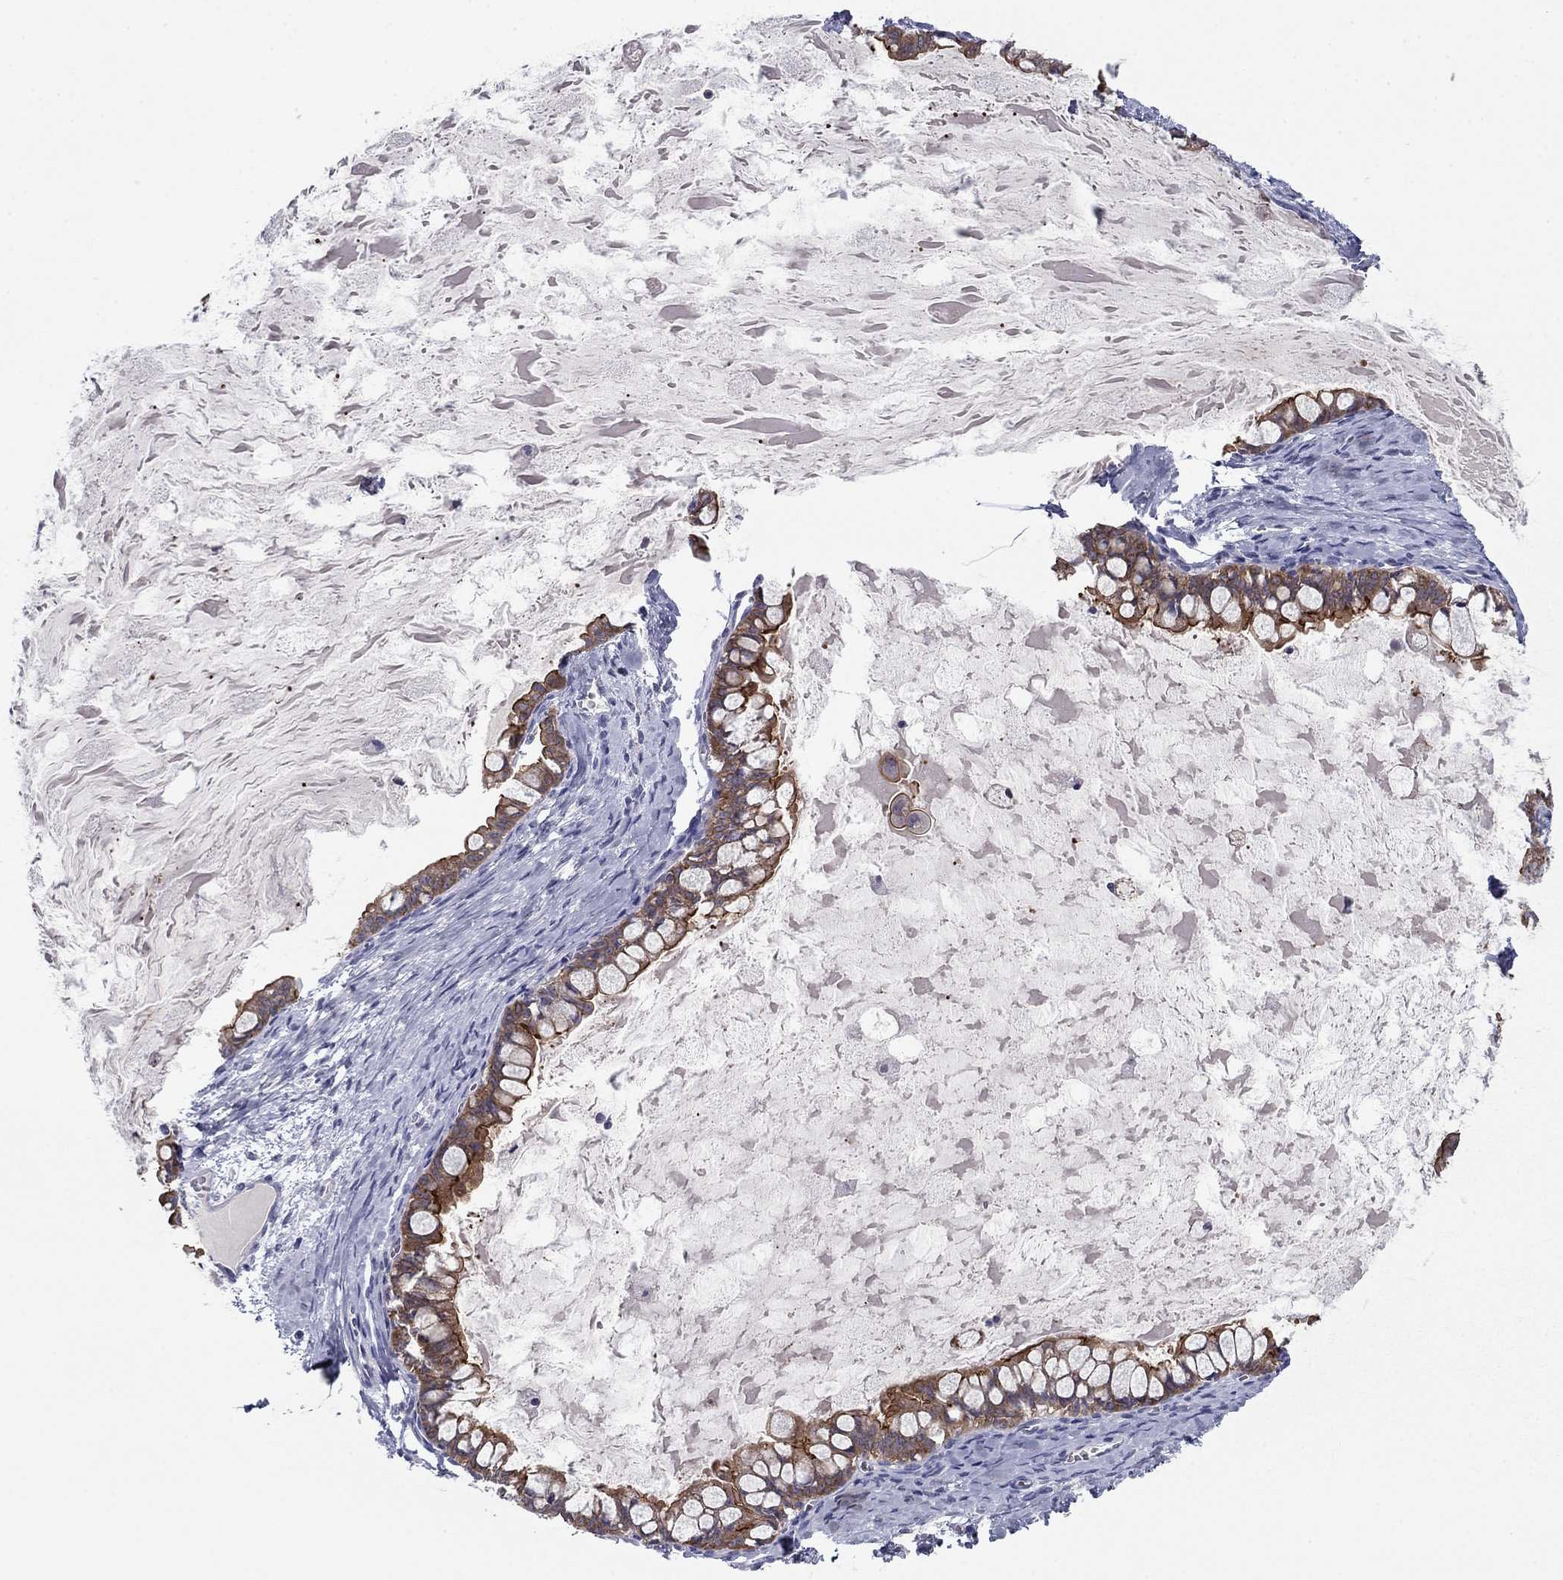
{"staining": {"intensity": "strong", "quantity": ">75%", "location": "cytoplasmic/membranous"}, "tissue": "ovarian cancer", "cell_type": "Tumor cells", "image_type": "cancer", "snomed": [{"axis": "morphology", "description": "Cystadenocarcinoma, mucinous, NOS"}, {"axis": "topography", "description": "Ovary"}], "caption": "Mucinous cystadenocarcinoma (ovarian) stained with a brown dye reveals strong cytoplasmic/membranous positive positivity in about >75% of tumor cells.", "gene": "PLS1", "patient": {"sex": "female", "age": 63}}